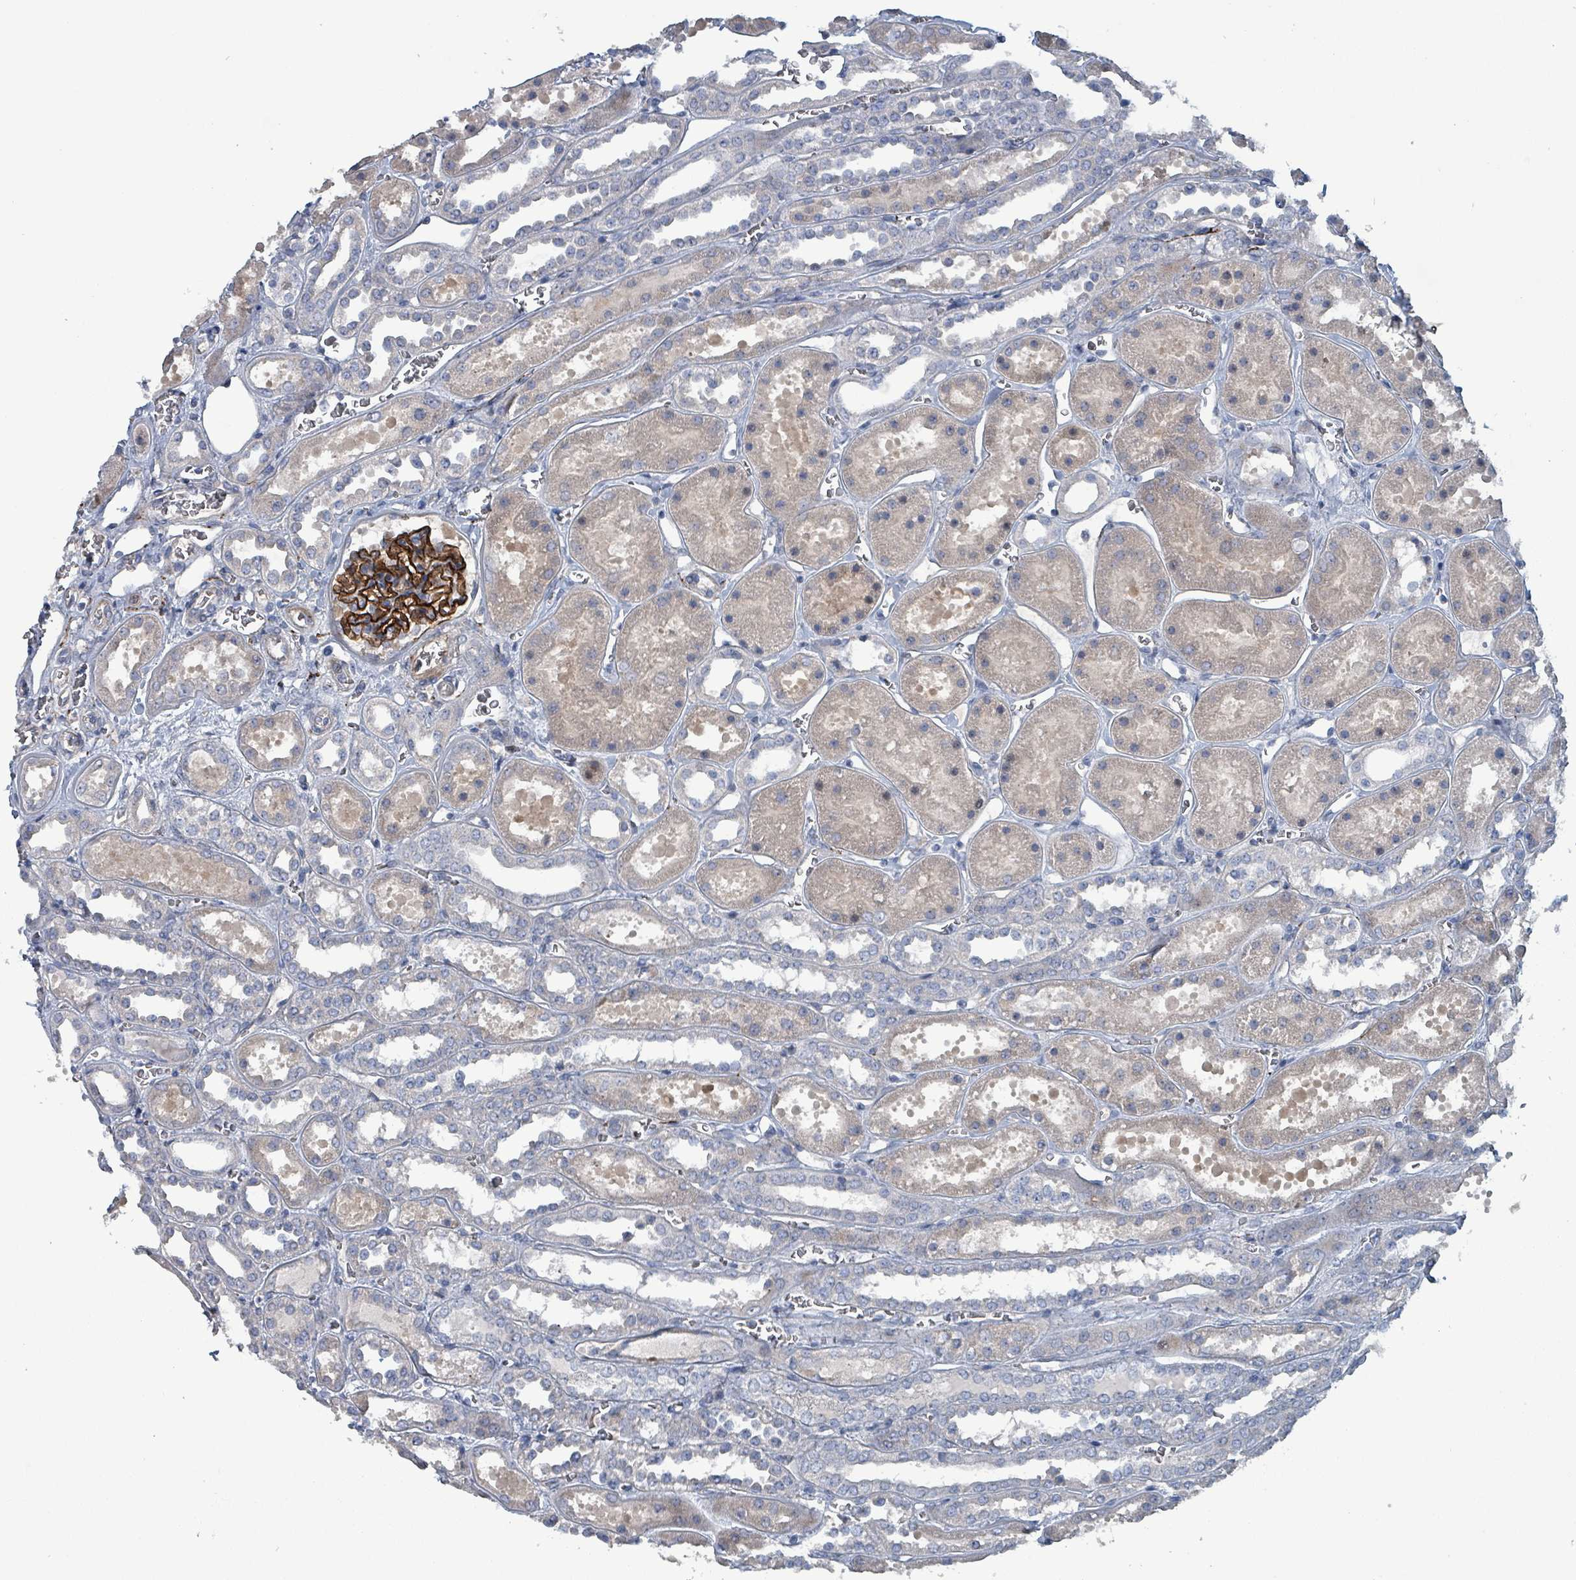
{"staining": {"intensity": "strong", "quantity": ">75%", "location": "cytoplasmic/membranous"}, "tissue": "kidney", "cell_type": "Cells in glomeruli", "image_type": "normal", "snomed": [{"axis": "morphology", "description": "Normal tissue, NOS"}, {"axis": "topography", "description": "Kidney"}], "caption": "A brown stain highlights strong cytoplasmic/membranous positivity of a protein in cells in glomeruli of unremarkable human kidney. The protein of interest is shown in brown color, while the nuclei are stained blue.", "gene": "TAAR5", "patient": {"sex": "female", "age": 41}}